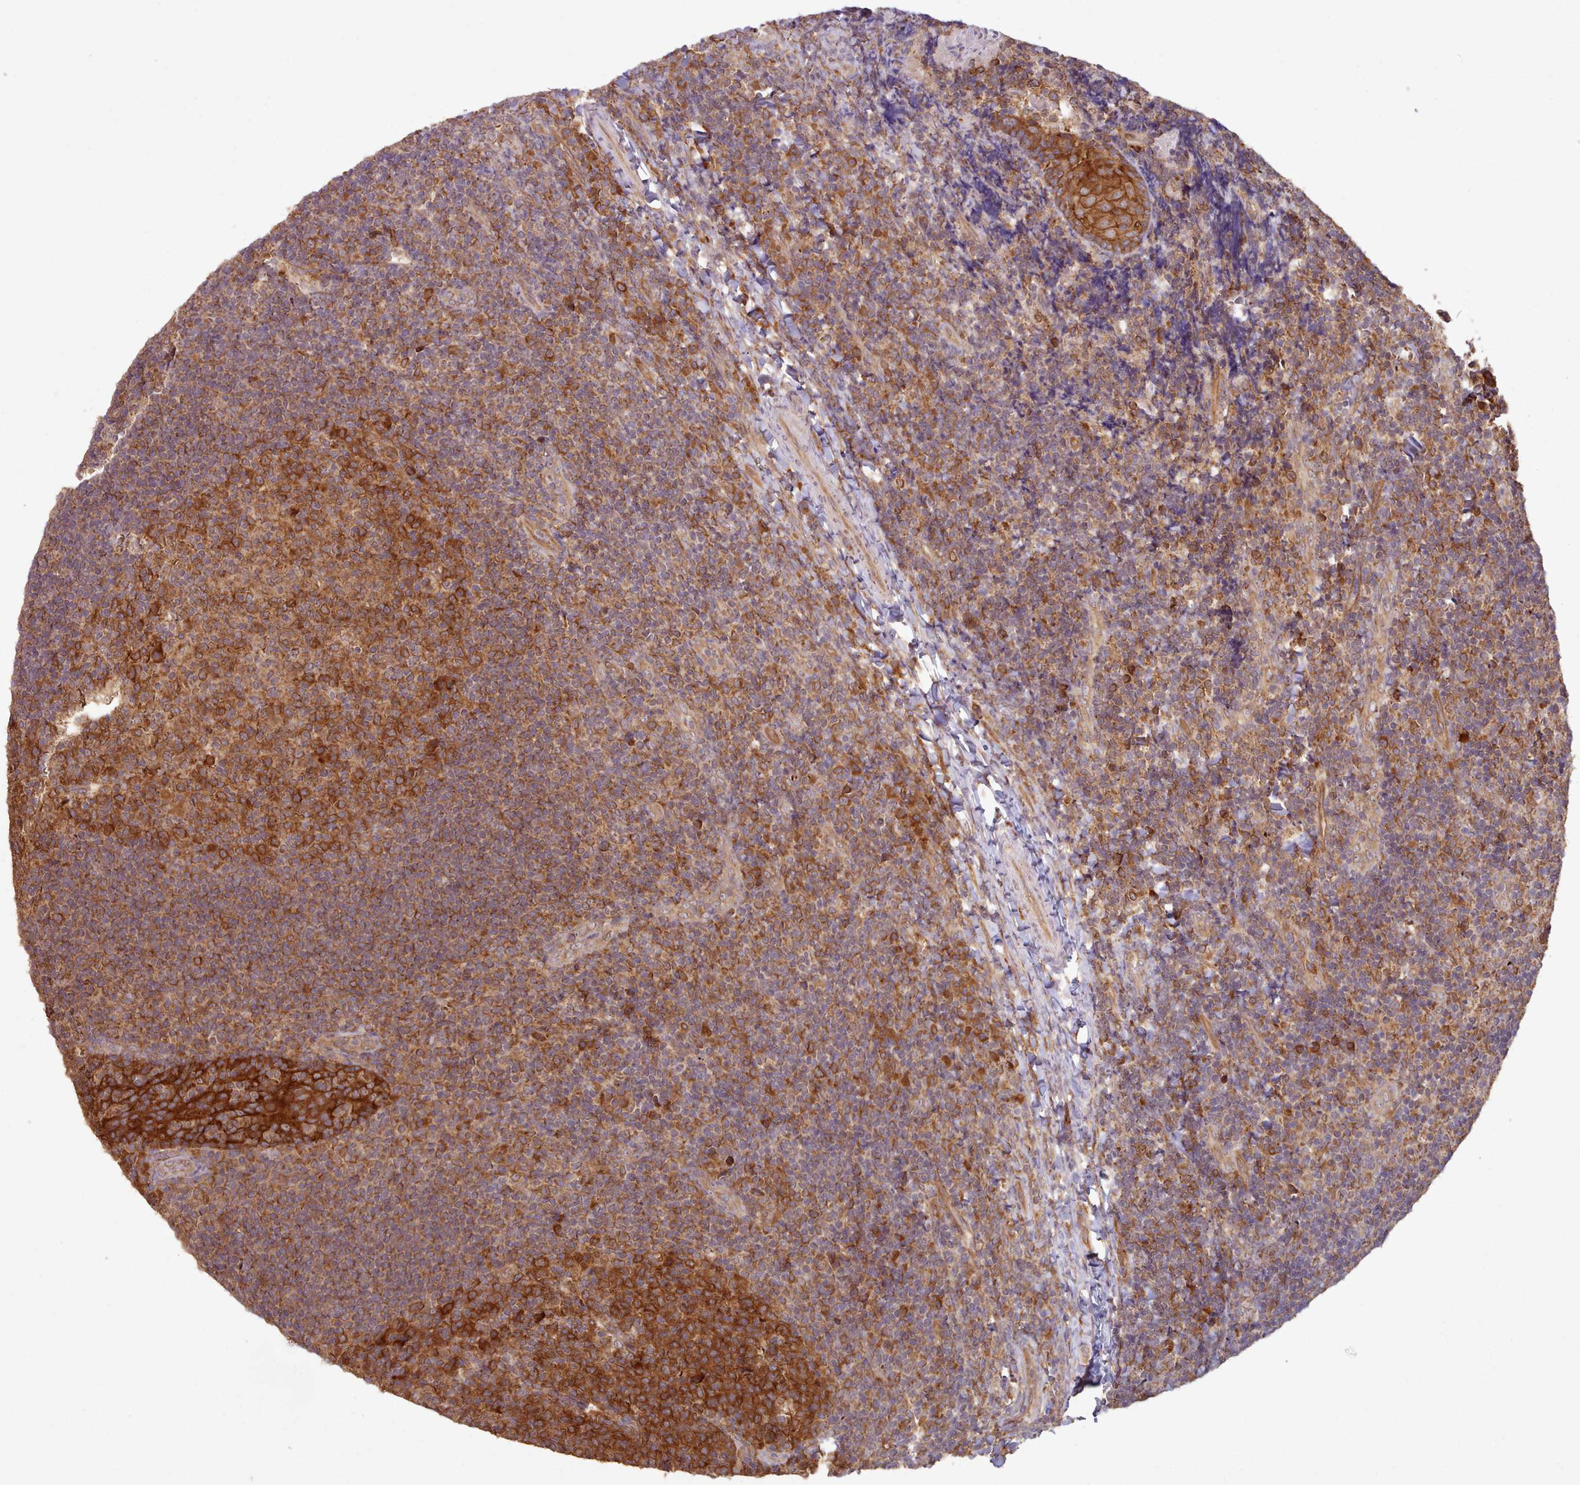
{"staining": {"intensity": "strong", "quantity": ">75%", "location": "cytoplasmic/membranous"}, "tissue": "tonsil", "cell_type": "Germinal center cells", "image_type": "normal", "snomed": [{"axis": "morphology", "description": "Normal tissue, NOS"}, {"axis": "topography", "description": "Tonsil"}], "caption": "A photomicrograph of human tonsil stained for a protein demonstrates strong cytoplasmic/membranous brown staining in germinal center cells.", "gene": "CRYBG1", "patient": {"sex": "female", "age": 10}}